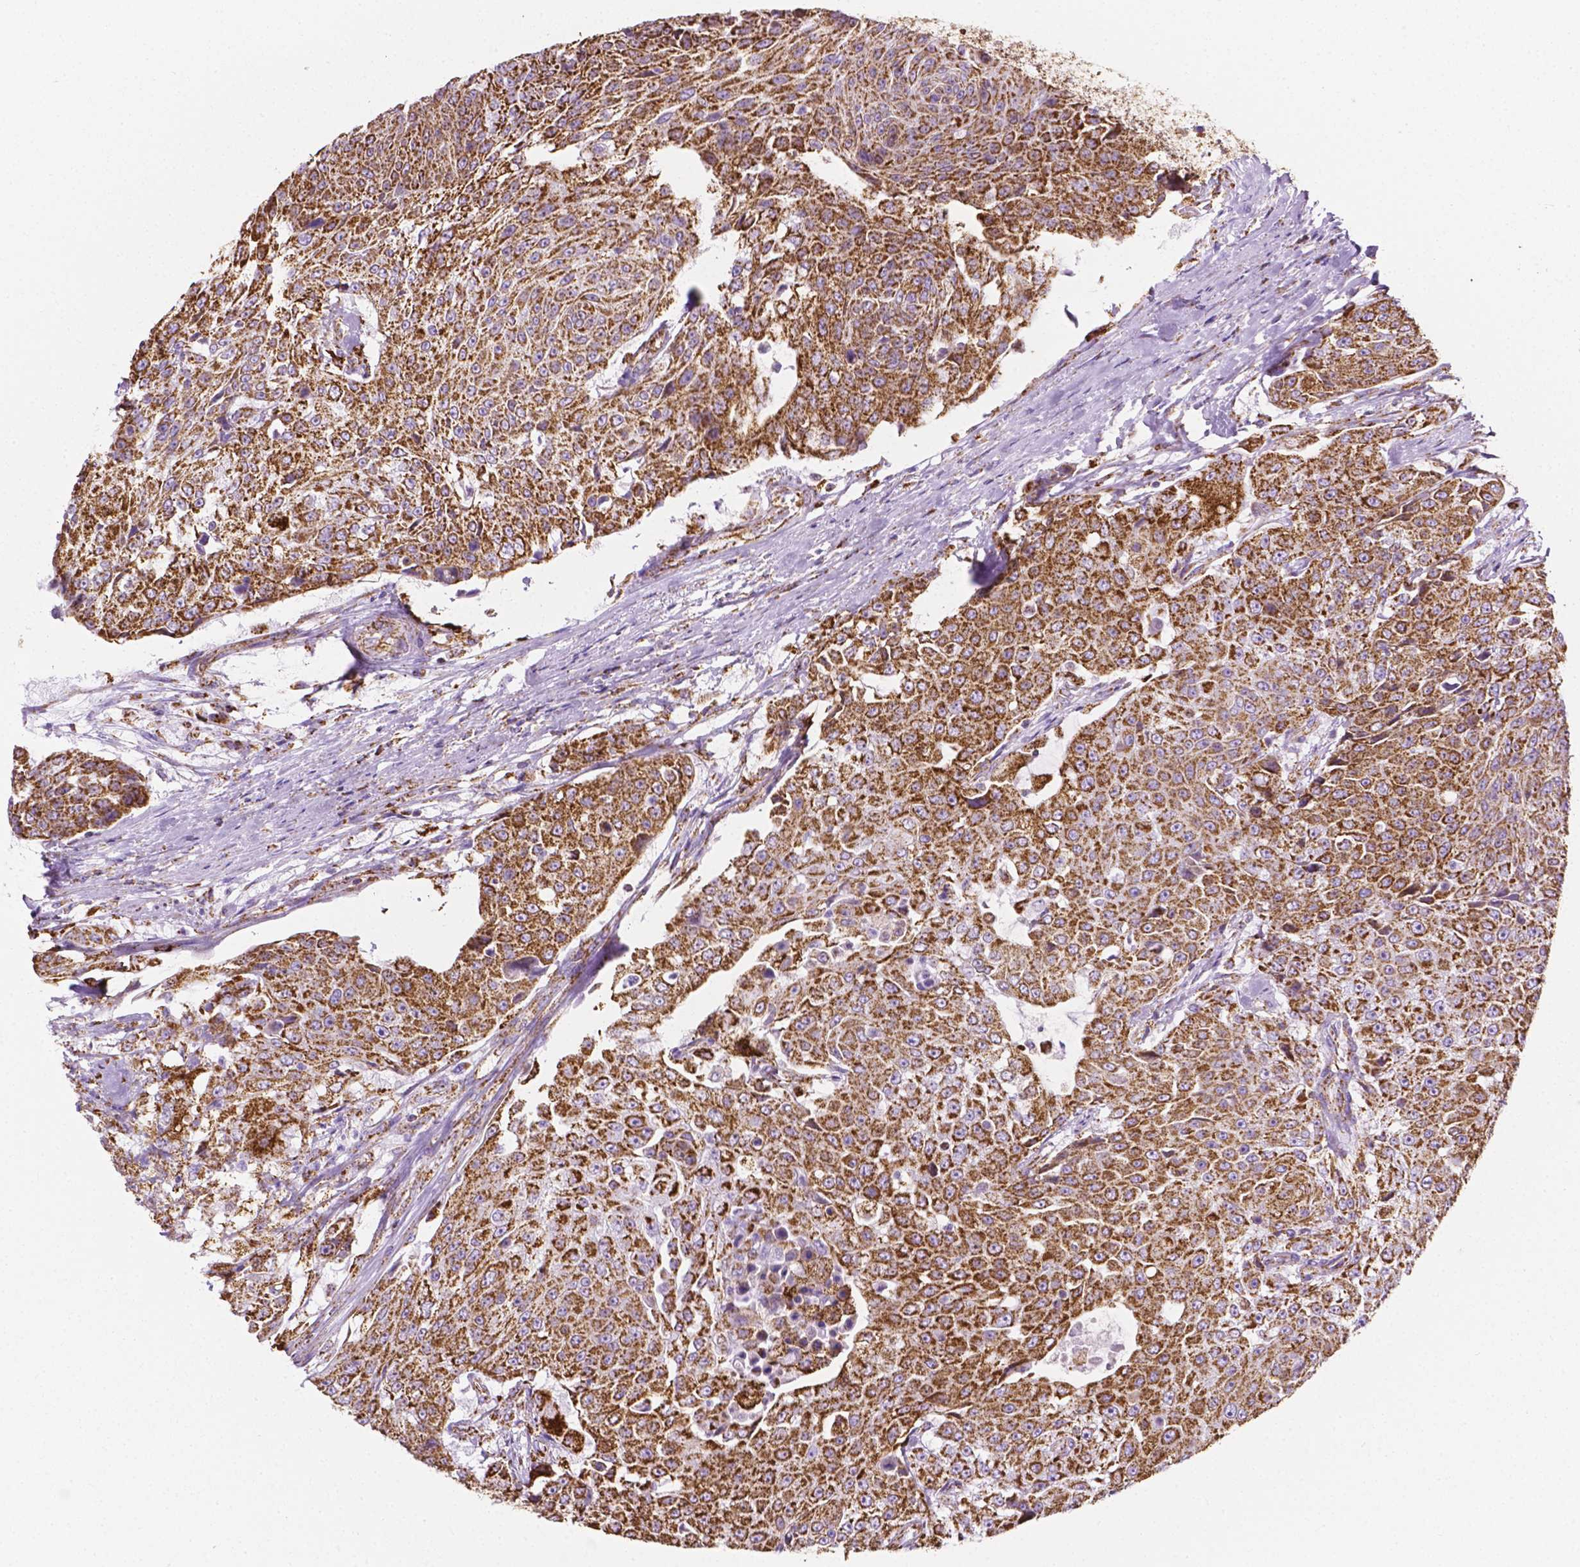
{"staining": {"intensity": "strong", "quantity": ">75%", "location": "cytoplasmic/membranous"}, "tissue": "urothelial cancer", "cell_type": "Tumor cells", "image_type": "cancer", "snomed": [{"axis": "morphology", "description": "Urothelial carcinoma, High grade"}, {"axis": "topography", "description": "Urinary bladder"}], "caption": "IHC image of neoplastic tissue: human high-grade urothelial carcinoma stained using immunohistochemistry displays high levels of strong protein expression localized specifically in the cytoplasmic/membranous of tumor cells, appearing as a cytoplasmic/membranous brown color.", "gene": "RMDN3", "patient": {"sex": "female", "age": 63}}